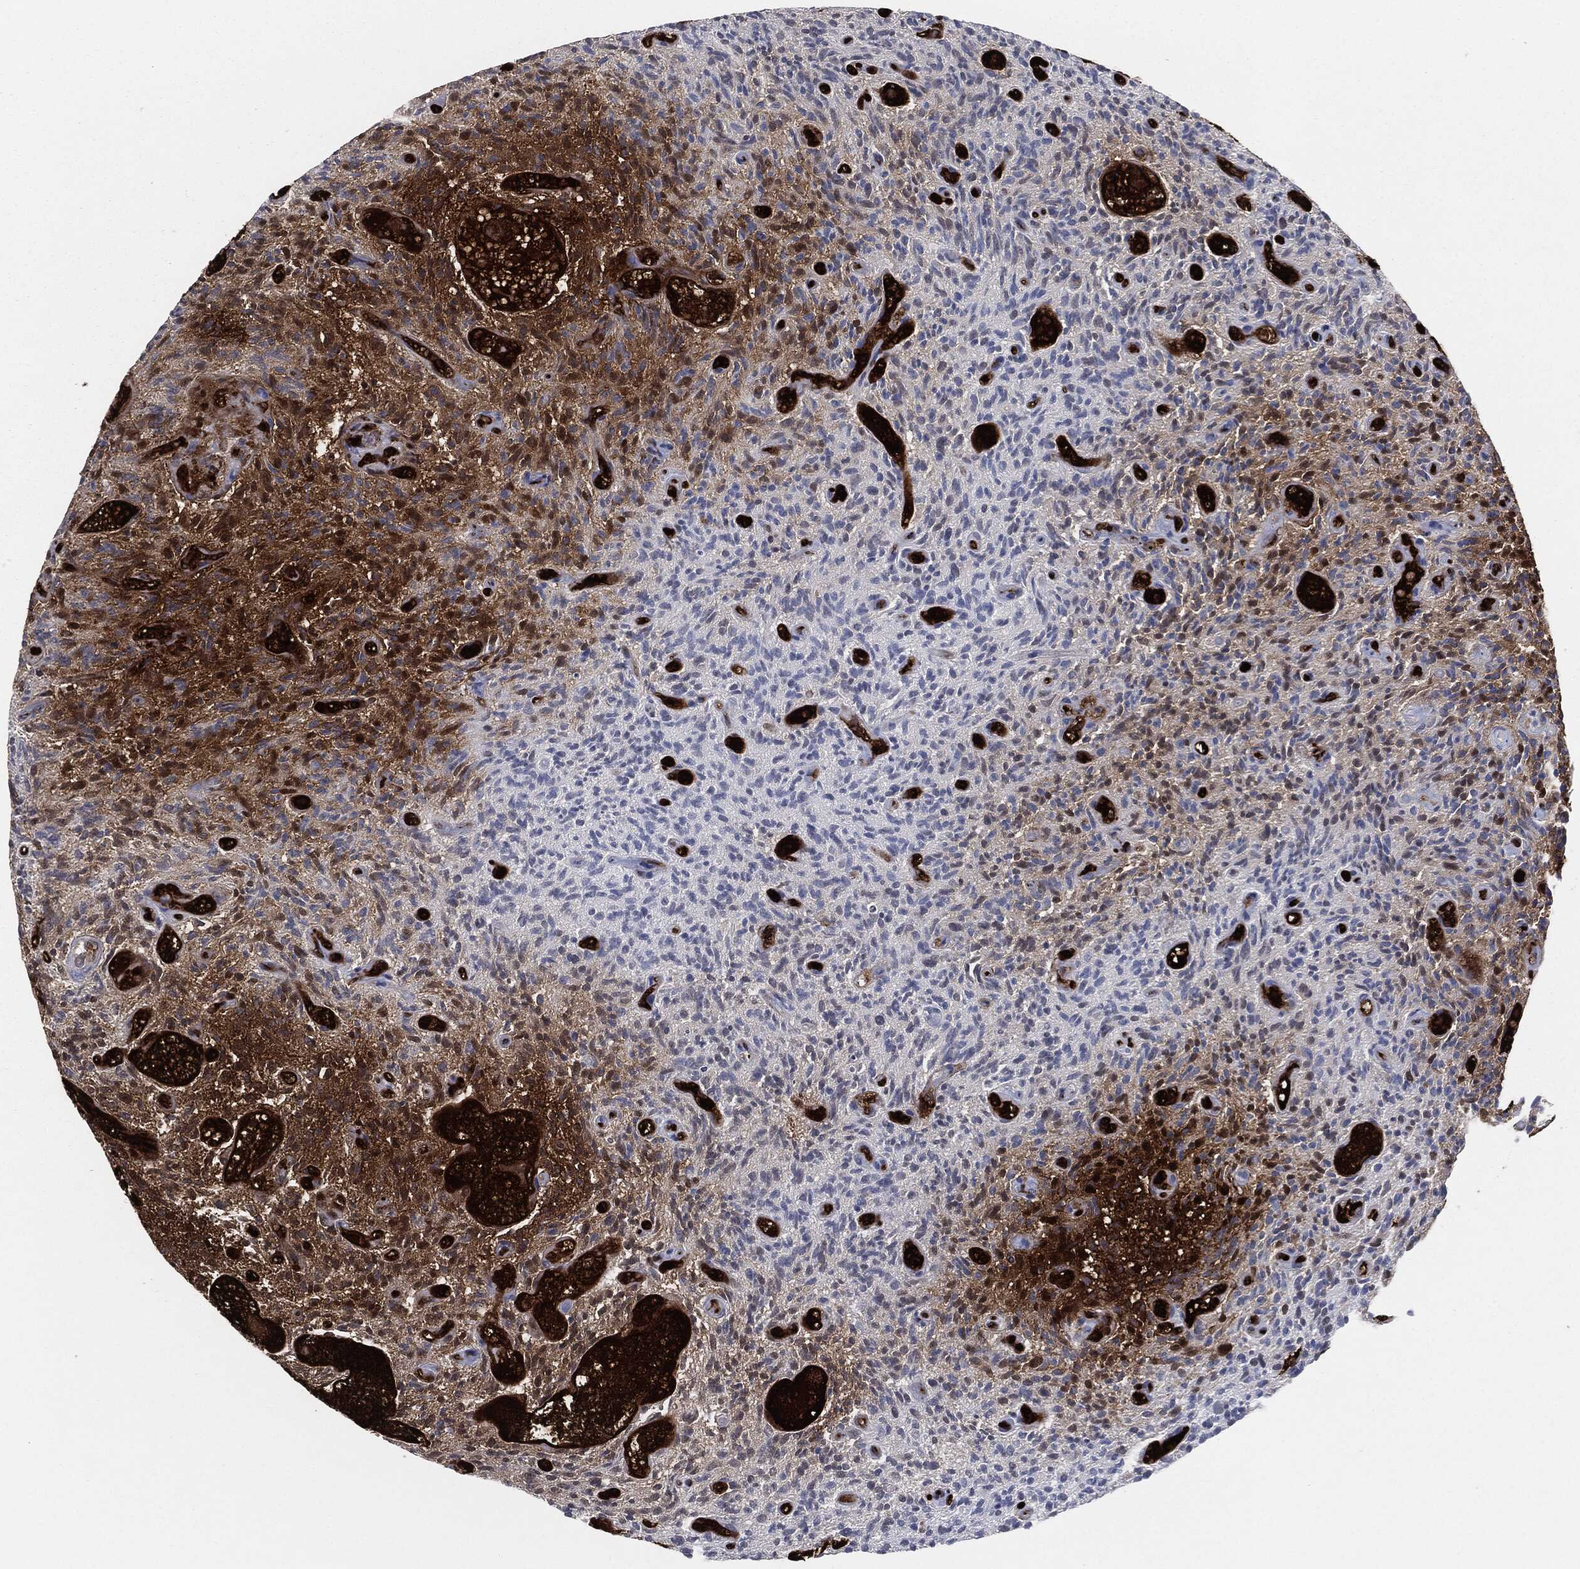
{"staining": {"intensity": "negative", "quantity": "none", "location": "none"}, "tissue": "glioma", "cell_type": "Tumor cells", "image_type": "cancer", "snomed": [{"axis": "morphology", "description": "Glioma, malignant, High grade"}, {"axis": "topography", "description": "Brain"}], "caption": "An IHC micrograph of glioma is shown. There is no staining in tumor cells of glioma. Brightfield microscopy of immunohistochemistry (IHC) stained with DAB (3,3'-diaminobenzidine) (brown) and hematoxylin (blue), captured at high magnification.", "gene": "APOB", "patient": {"sex": "male", "age": 64}}